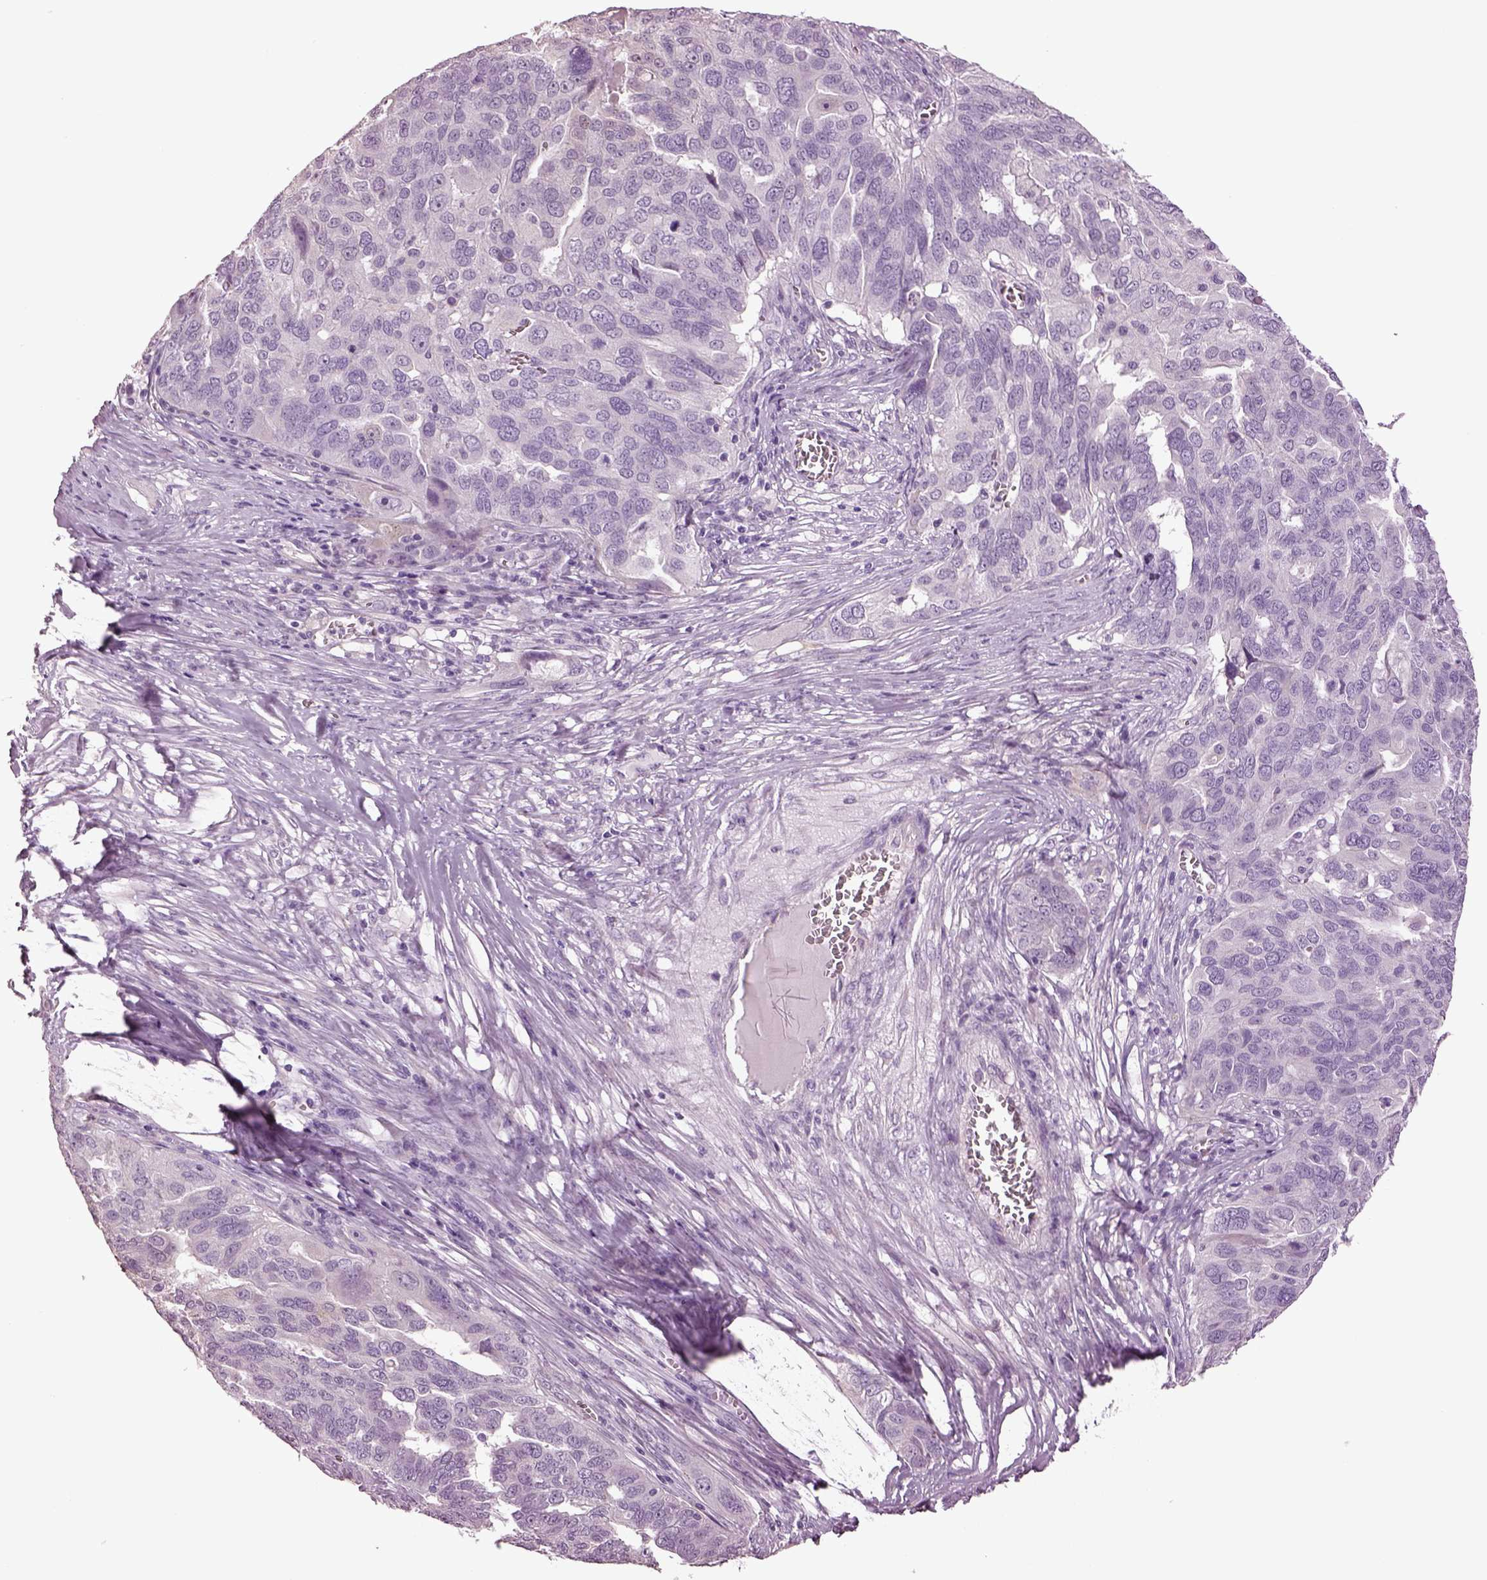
{"staining": {"intensity": "negative", "quantity": "none", "location": "none"}, "tissue": "ovarian cancer", "cell_type": "Tumor cells", "image_type": "cancer", "snomed": [{"axis": "morphology", "description": "Carcinoma, endometroid"}, {"axis": "topography", "description": "Soft tissue"}, {"axis": "topography", "description": "Ovary"}], "caption": "Micrograph shows no protein positivity in tumor cells of endometroid carcinoma (ovarian) tissue.", "gene": "GUCA1A", "patient": {"sex": "female", "age": 52}}